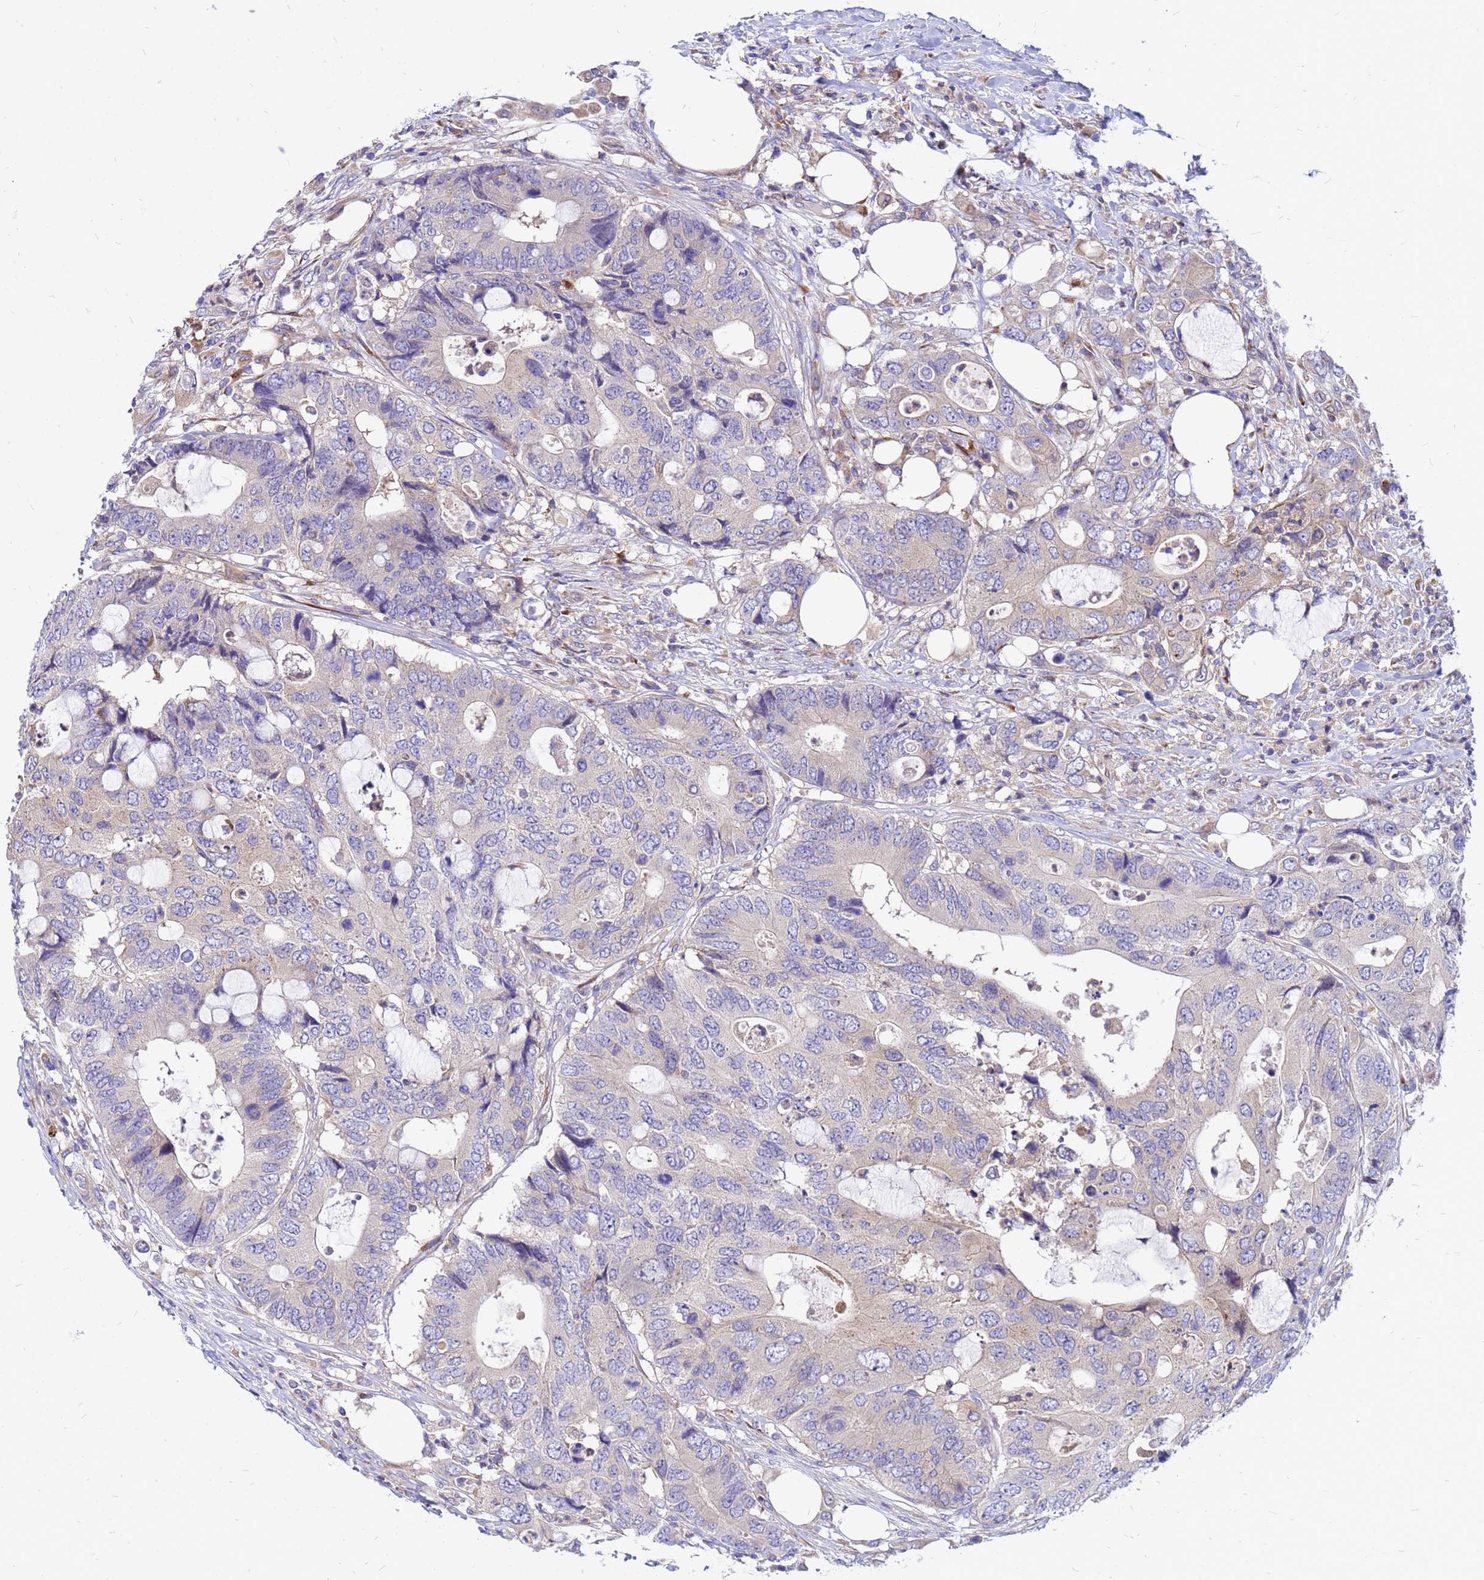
{"staining": {"intensity": "negative", "quantity": "none", "location": "none"}, "tissue": "colorectal cancer", "cell_type": "Tumor cells", "image_type": "cancer", "snomed": [{"axis": "morphology", "description": "Adenocarcinoma, NOS"}, {"axis": "topography", "description": "Colon"}], "caption": "Protein analysis of colorectal adenocarcinoma shows no significant expression in tumor cells. The staining is performed using DAB (3,3'-diaminobenzidine) brown chromogen with nuclei counter-stained in using hematoxylin.", "gene": "FHIP1A", "patient": {"sex": "male", "age": 71}}